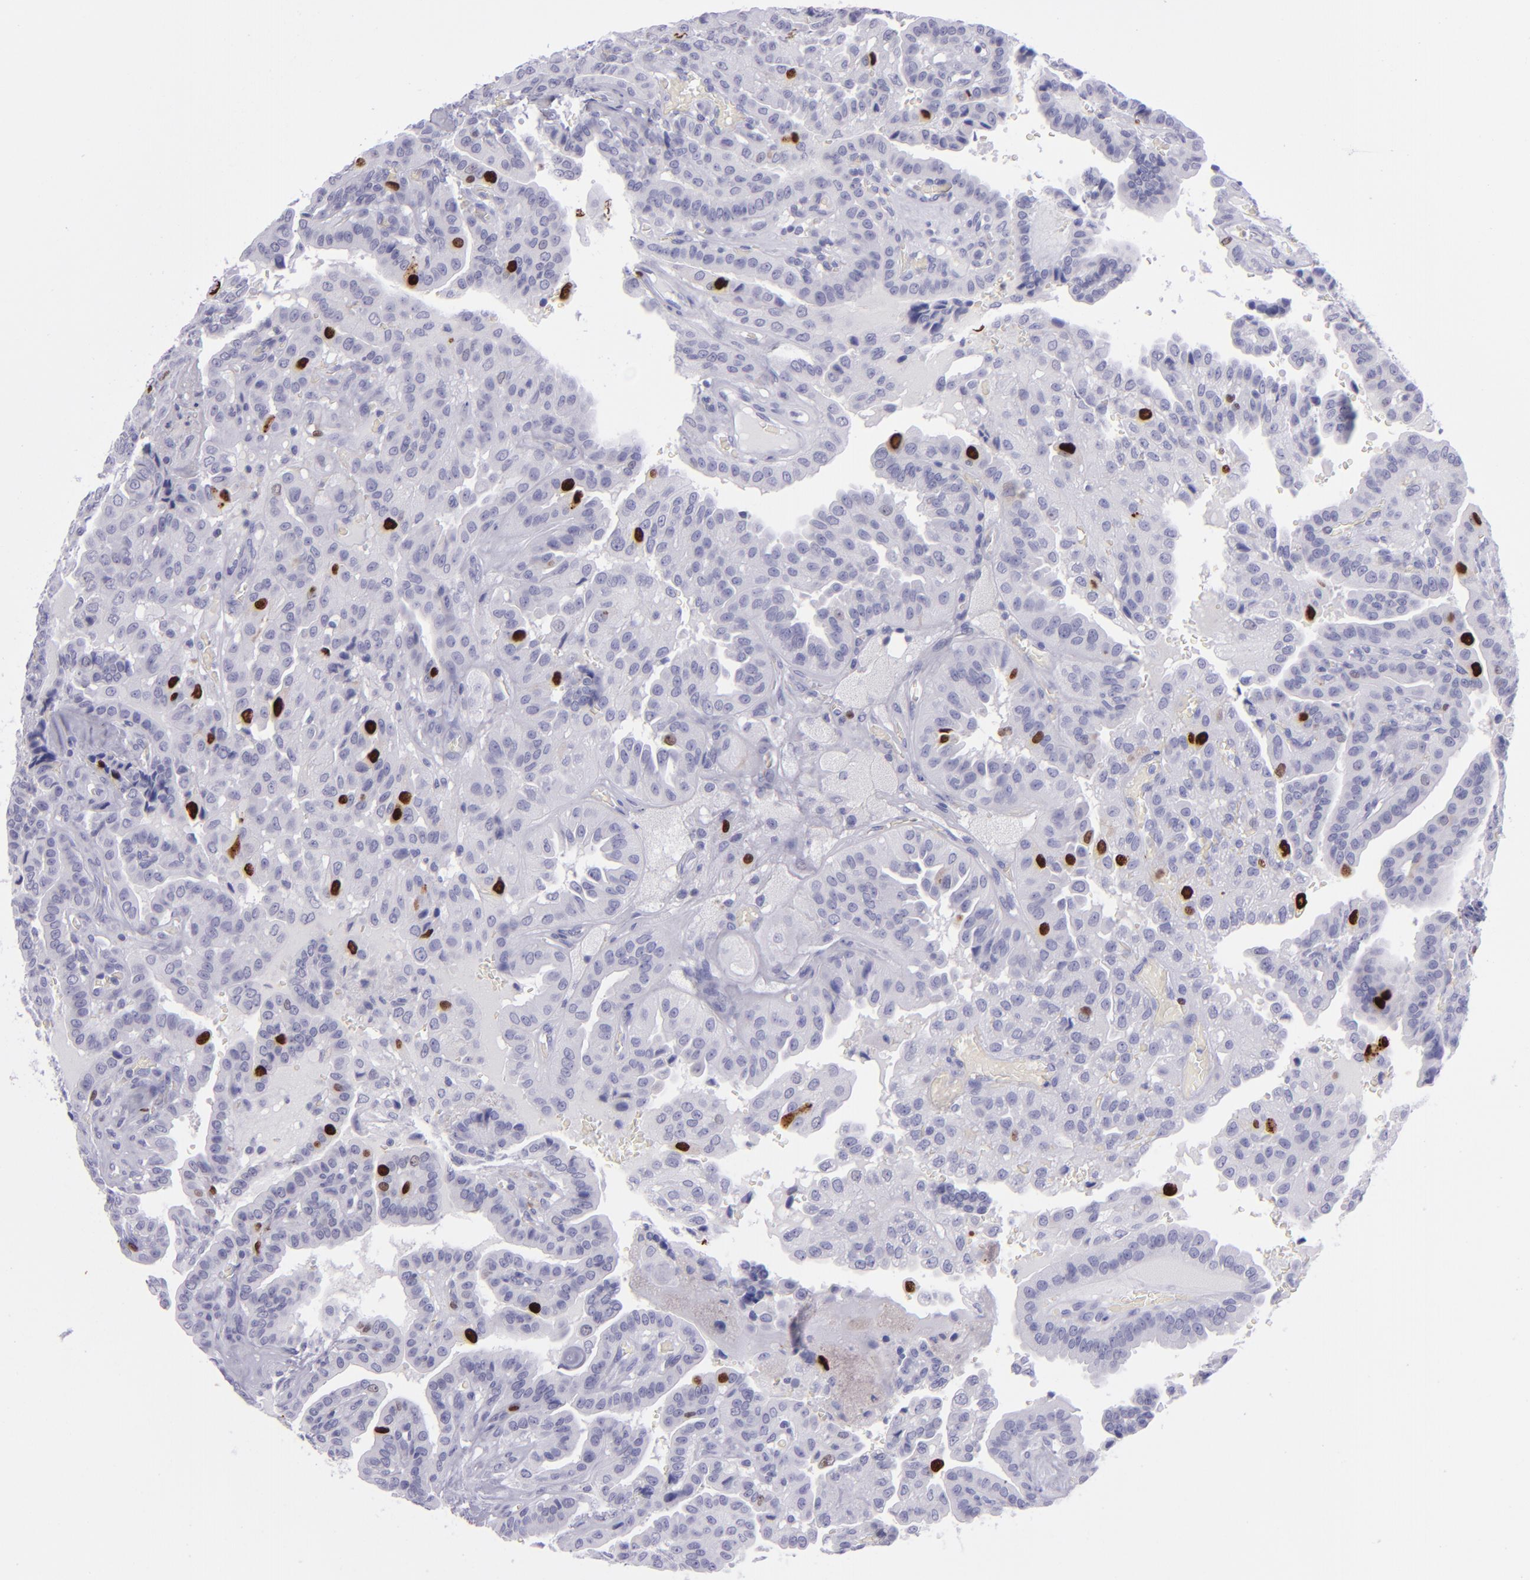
{"staining": {"intensity": "strong", "quantity": "<25%", "location": "nuclear"}, "tissue": "thyroid cancer", "cell_type": "Tumor cells", "image_type": "cancer", "snomed": [{"axis": "morphology", "description": "Papillary adenocarcinoma, NOS"}, {"axis": "topography", "description": "Thyroid gland"}], "caption": "IHC histopathology image of neoplastic tissue: thyroid papillary adenocarcinoma stained using IHC demonstrates medium levels of strong protein expression localized specifically in the nuclear of tumor cells, appearing as a nuclear brown color.", "gene": "TOP2A", "patient": {"sex": "male", "age": 87}}